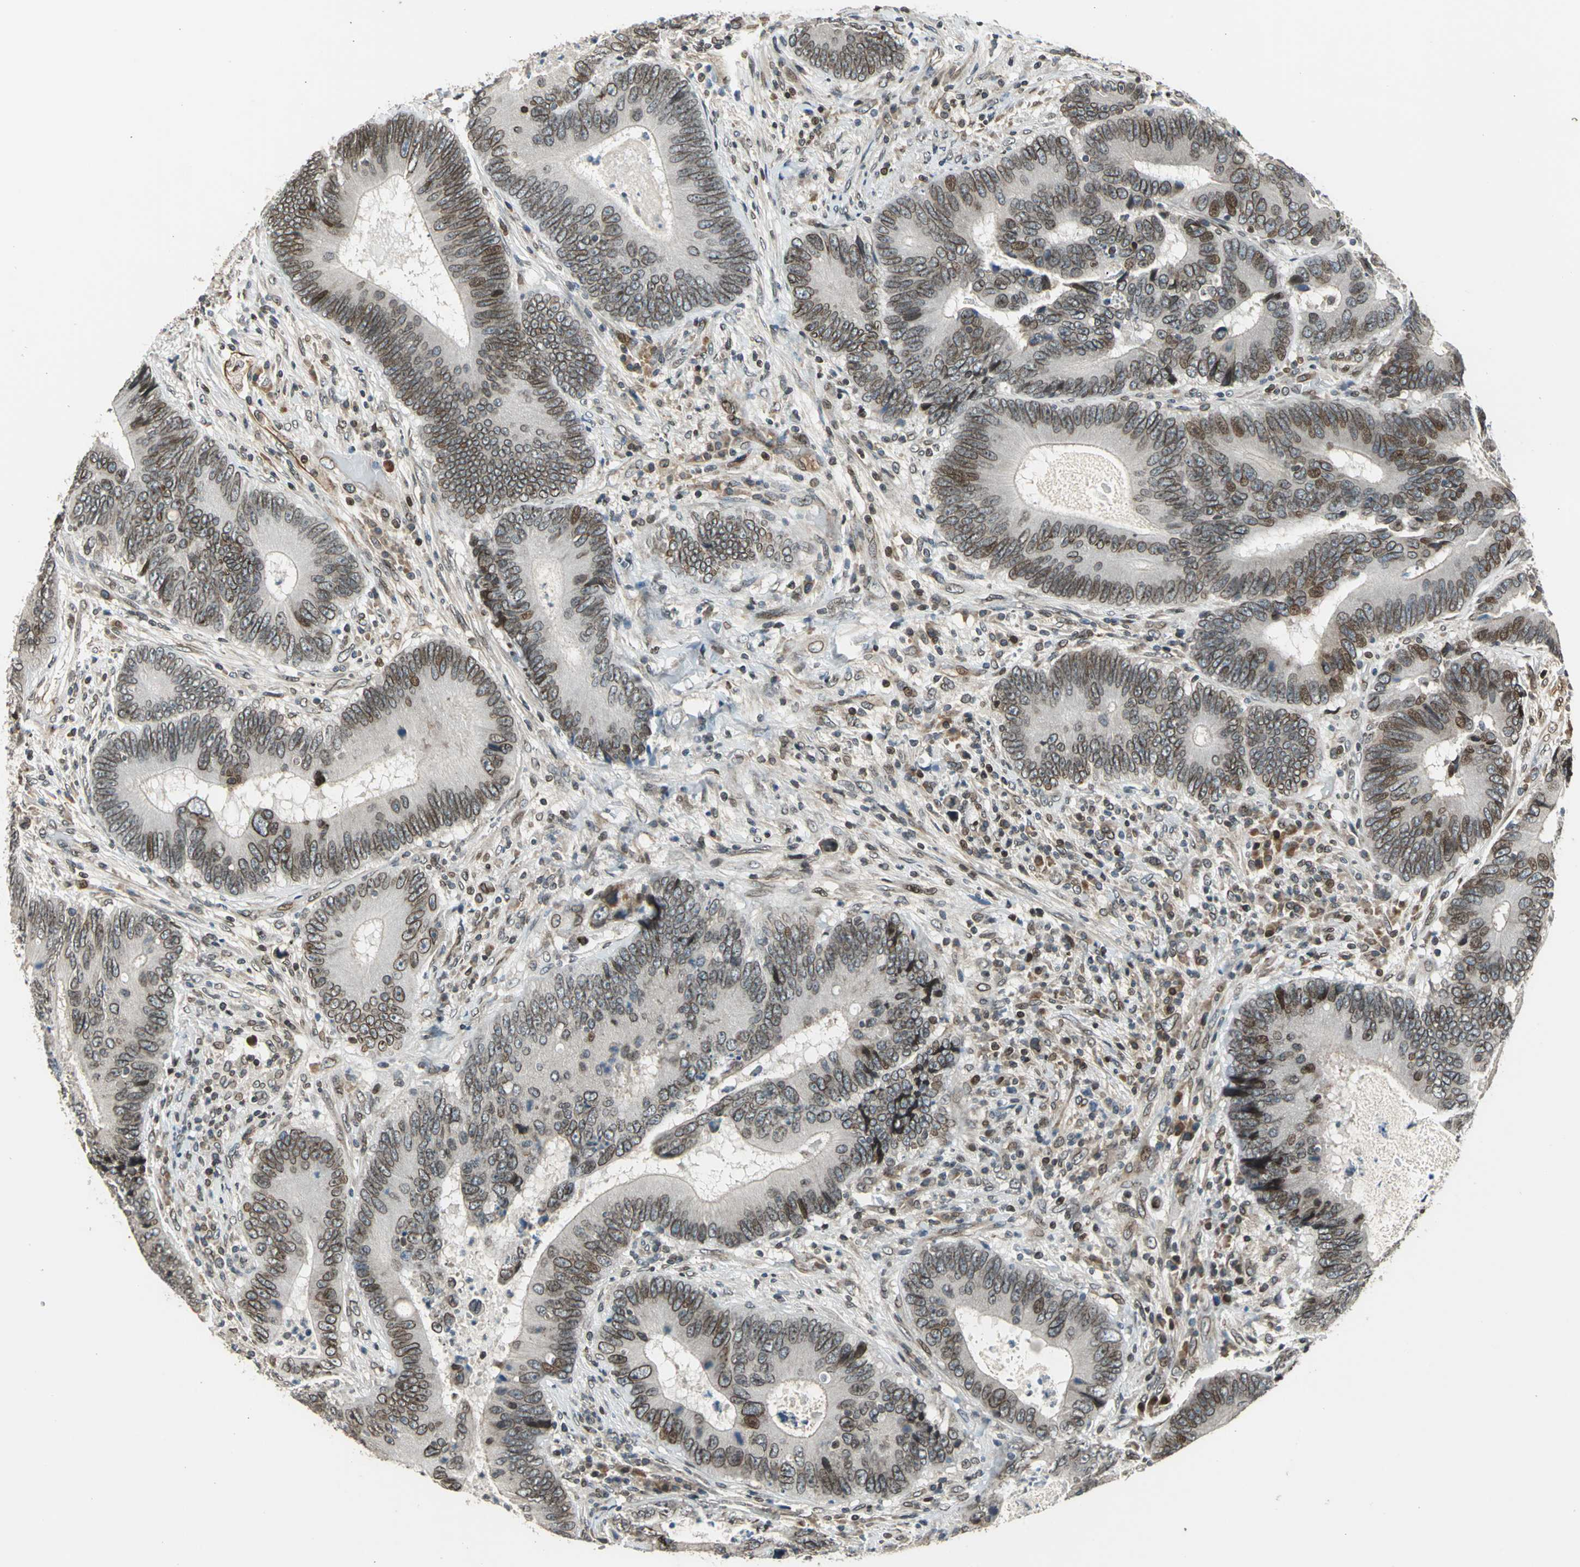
{"staining": {"intensity": "strong", "quantity": "25%-75%", "location": "cytoplasmic/membranous,nuclear"}, "tissue": "colorectal cancer", "cell_type": "Tumor cells", "image_type": "cancer", "snomed": [{"axis": "morphology", "description": "Adenocarcinoma, NOS"}, {"axis": "topography", "description": "Colon"}], "caption": "Protein analysis of colorectal cancer (adenocarcinoma) tissue displays strong cytoplasmic/membranous and nuclear expression in approximately 25%-75% of tumor cells.", "gene": "BRIP1", "patient": {"sex": "female", "age": 78}}